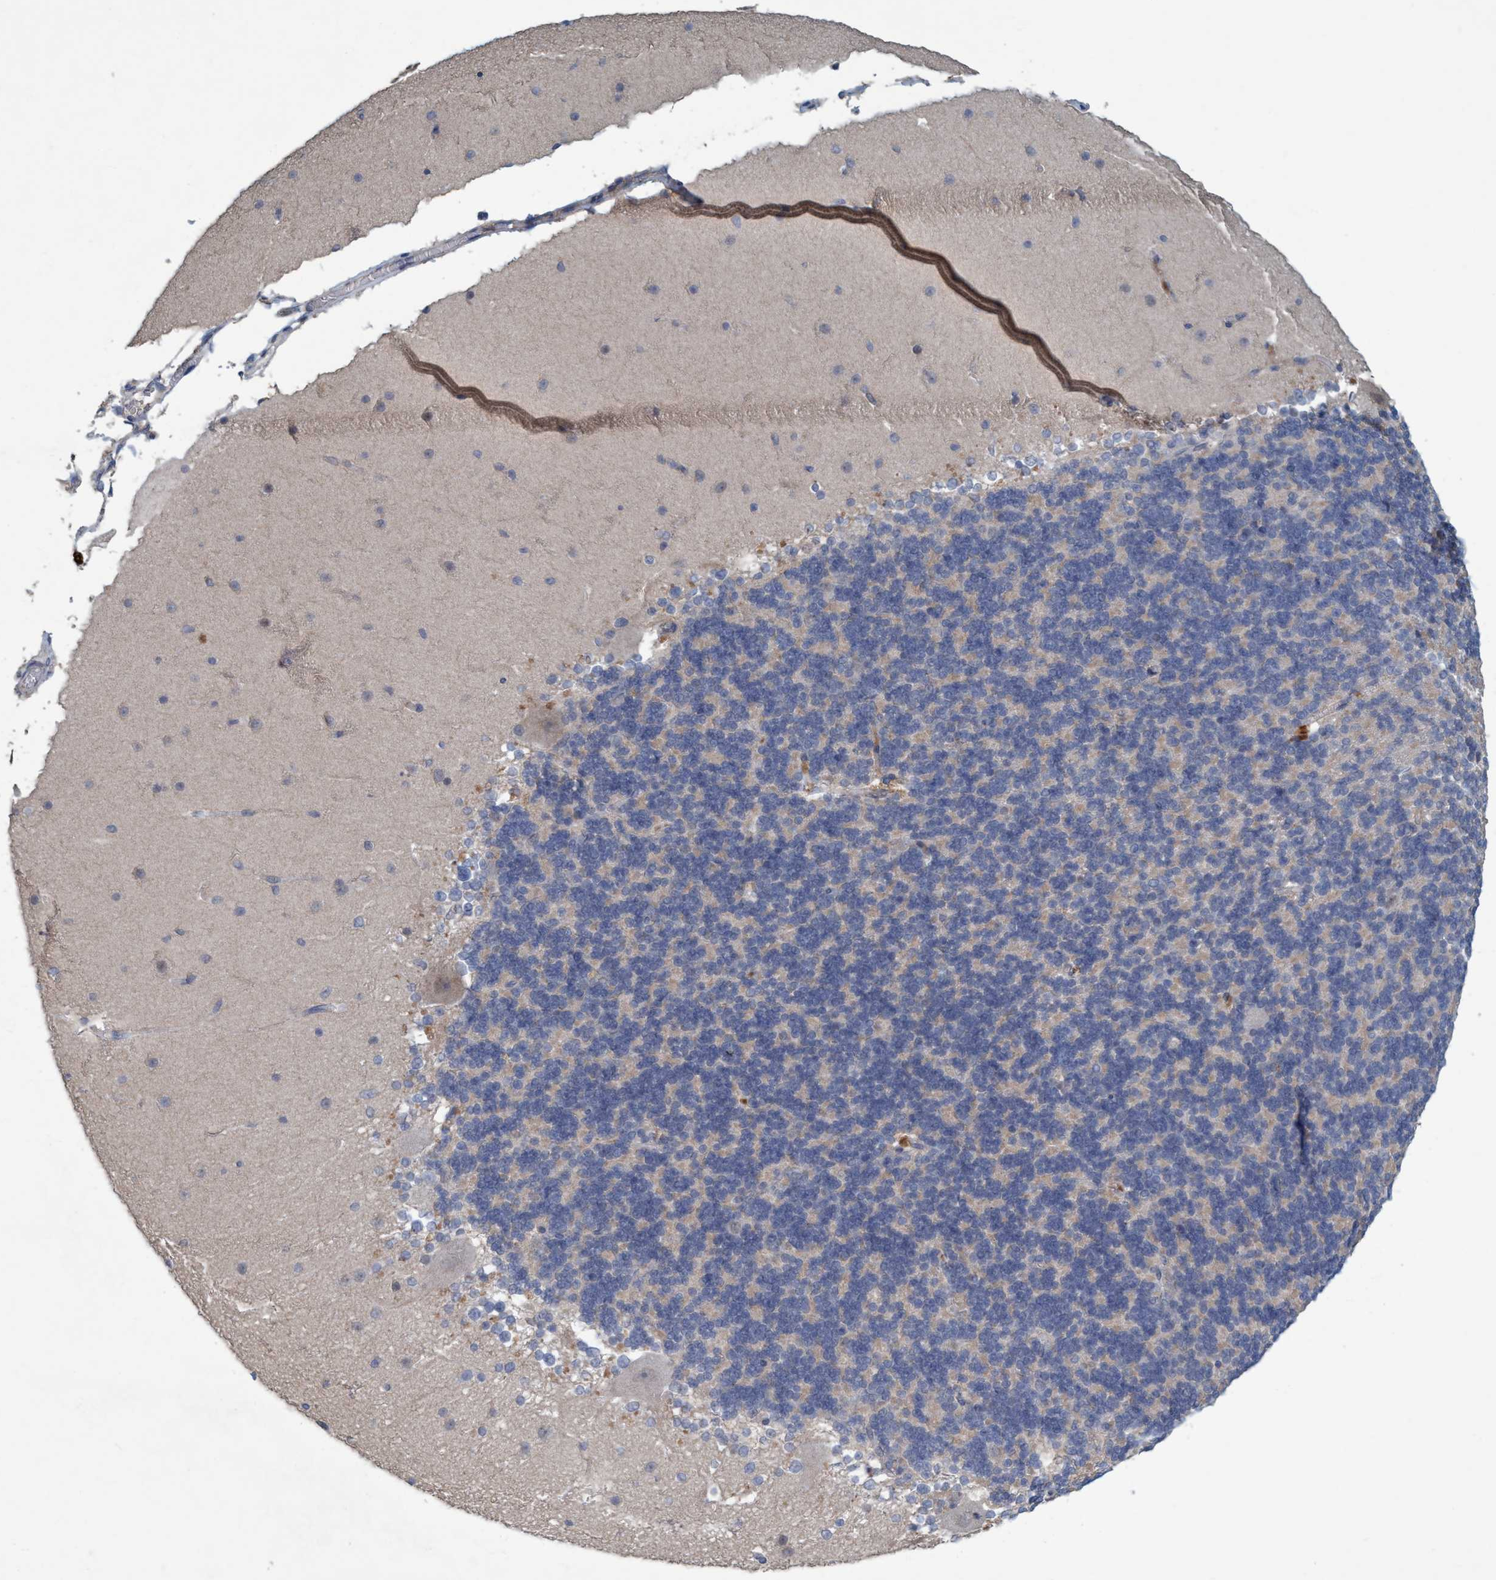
{"staining": {"intensity": "weak", "quantity": "25%-75%", "location": "cytoplasmic/membranous"}, "tissue": "cerebellum", "cell_type": "Cells in granular layer", "image_type": "normal", "snomed": [{"axis": "morphology", "description": "Normal tissue, NOS"}, {"axis": "topography", "description": "Cerebellum"}], "caption": "Immunohistochemistry staining of benign cerebellum, which demonstrates low levels of weak cytoplasmic/membranous expression in approximately 25%-75% of cells in granular layer indicating weak cytoplasmic/membranous protein expression. The staining was performed using DAB (3,3'-diaminobenzidine) (brown) for protein detection and nuclei were counterstained in hematoxylin (blue).", "gene": "RNF208", "patient": {"sex": "female", "age": 19}}